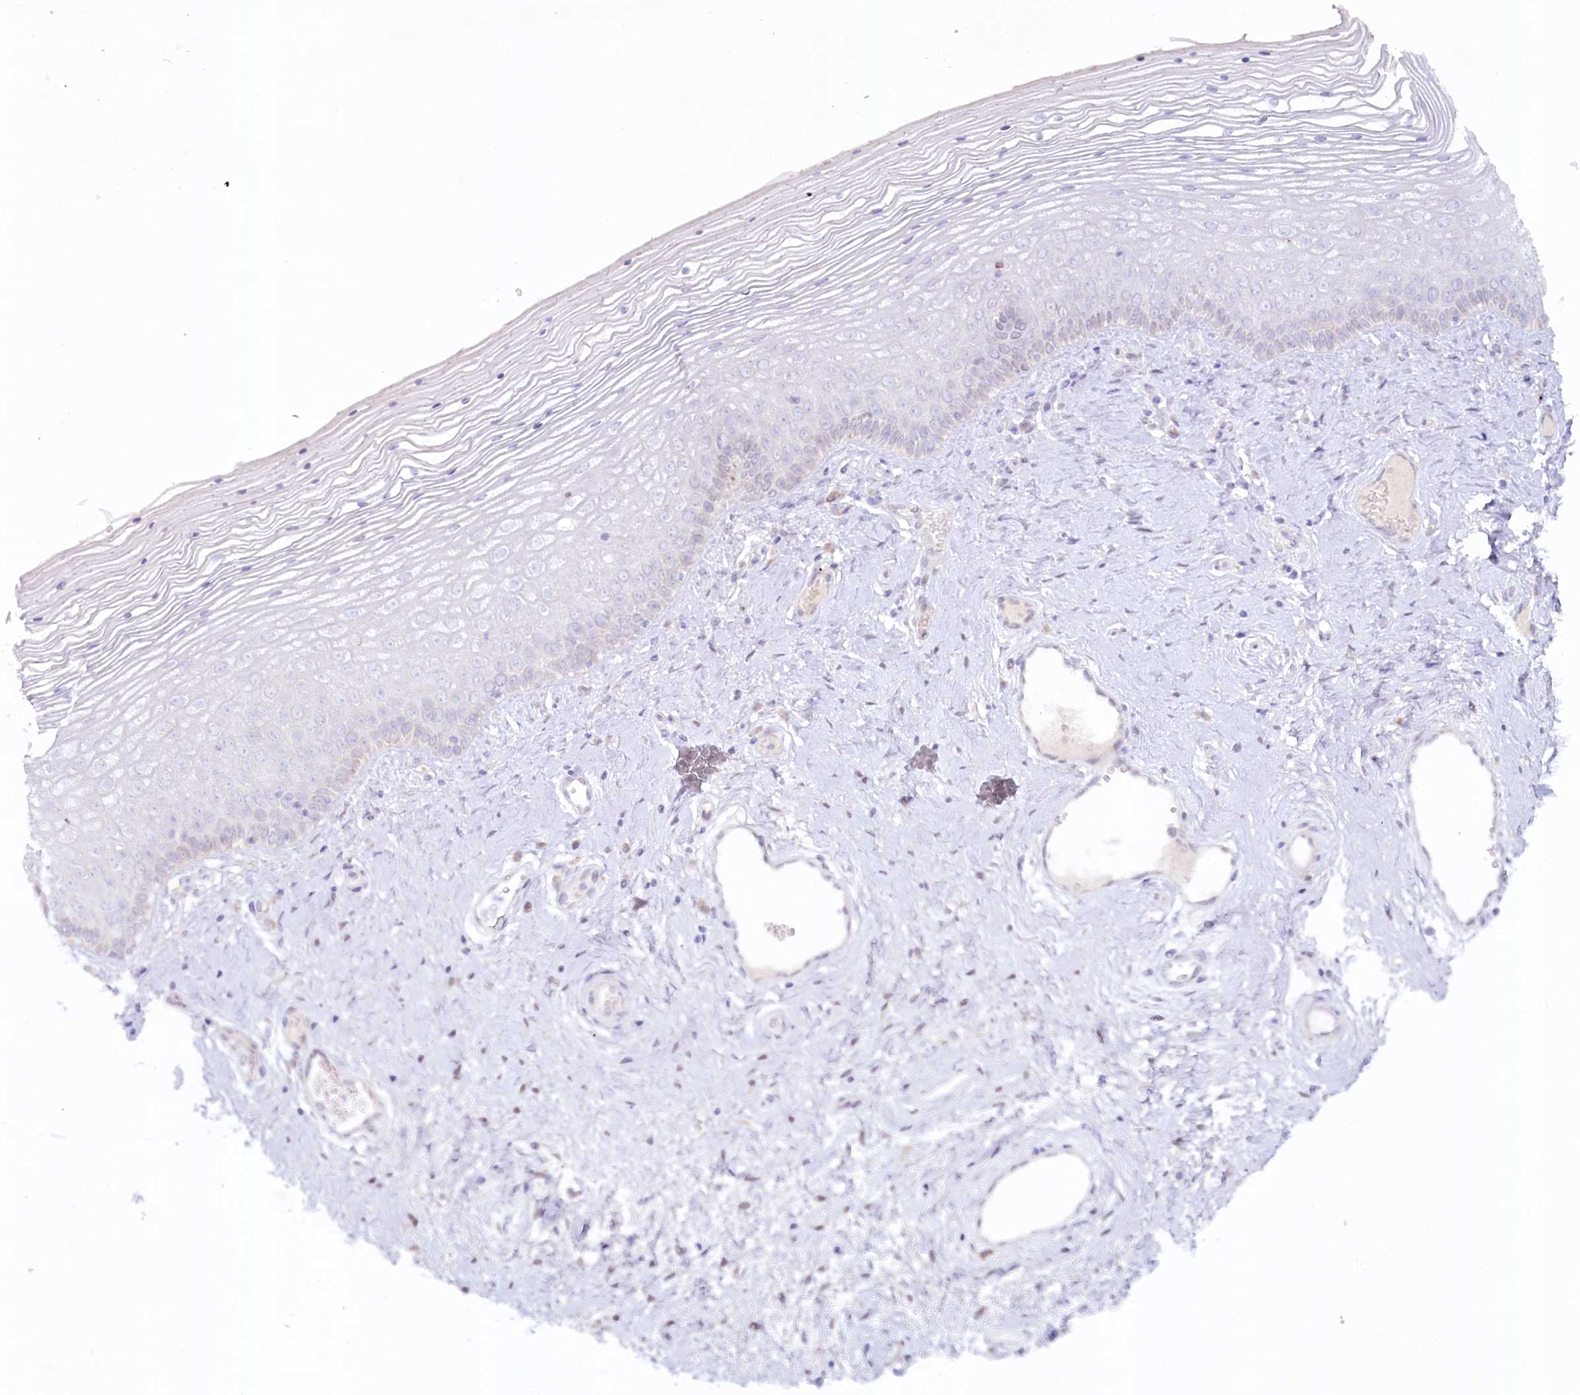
{"staining": {"intensity": "weak", "quantity": "<25%", "location": "nuclear"}, "tissue": "vagina", "cell_type": "Squamous epithelial cells", "image_type": "normal", "snomed": [{"axis": "morphology", "description": "Normal tissue, NOS"}, {"axis": "topography", "description": "Vagina"}], "caption": "High magnification brightfield microscopy of benign vagina stained with DAB (3,3'-diaminobenzidine) (brown) and counterstained with hematoxylin (blue): squamous epithelial cells show no significant expression.", "gene": "PSAPL1", "patient": {"sex": "female", "age": 46}}